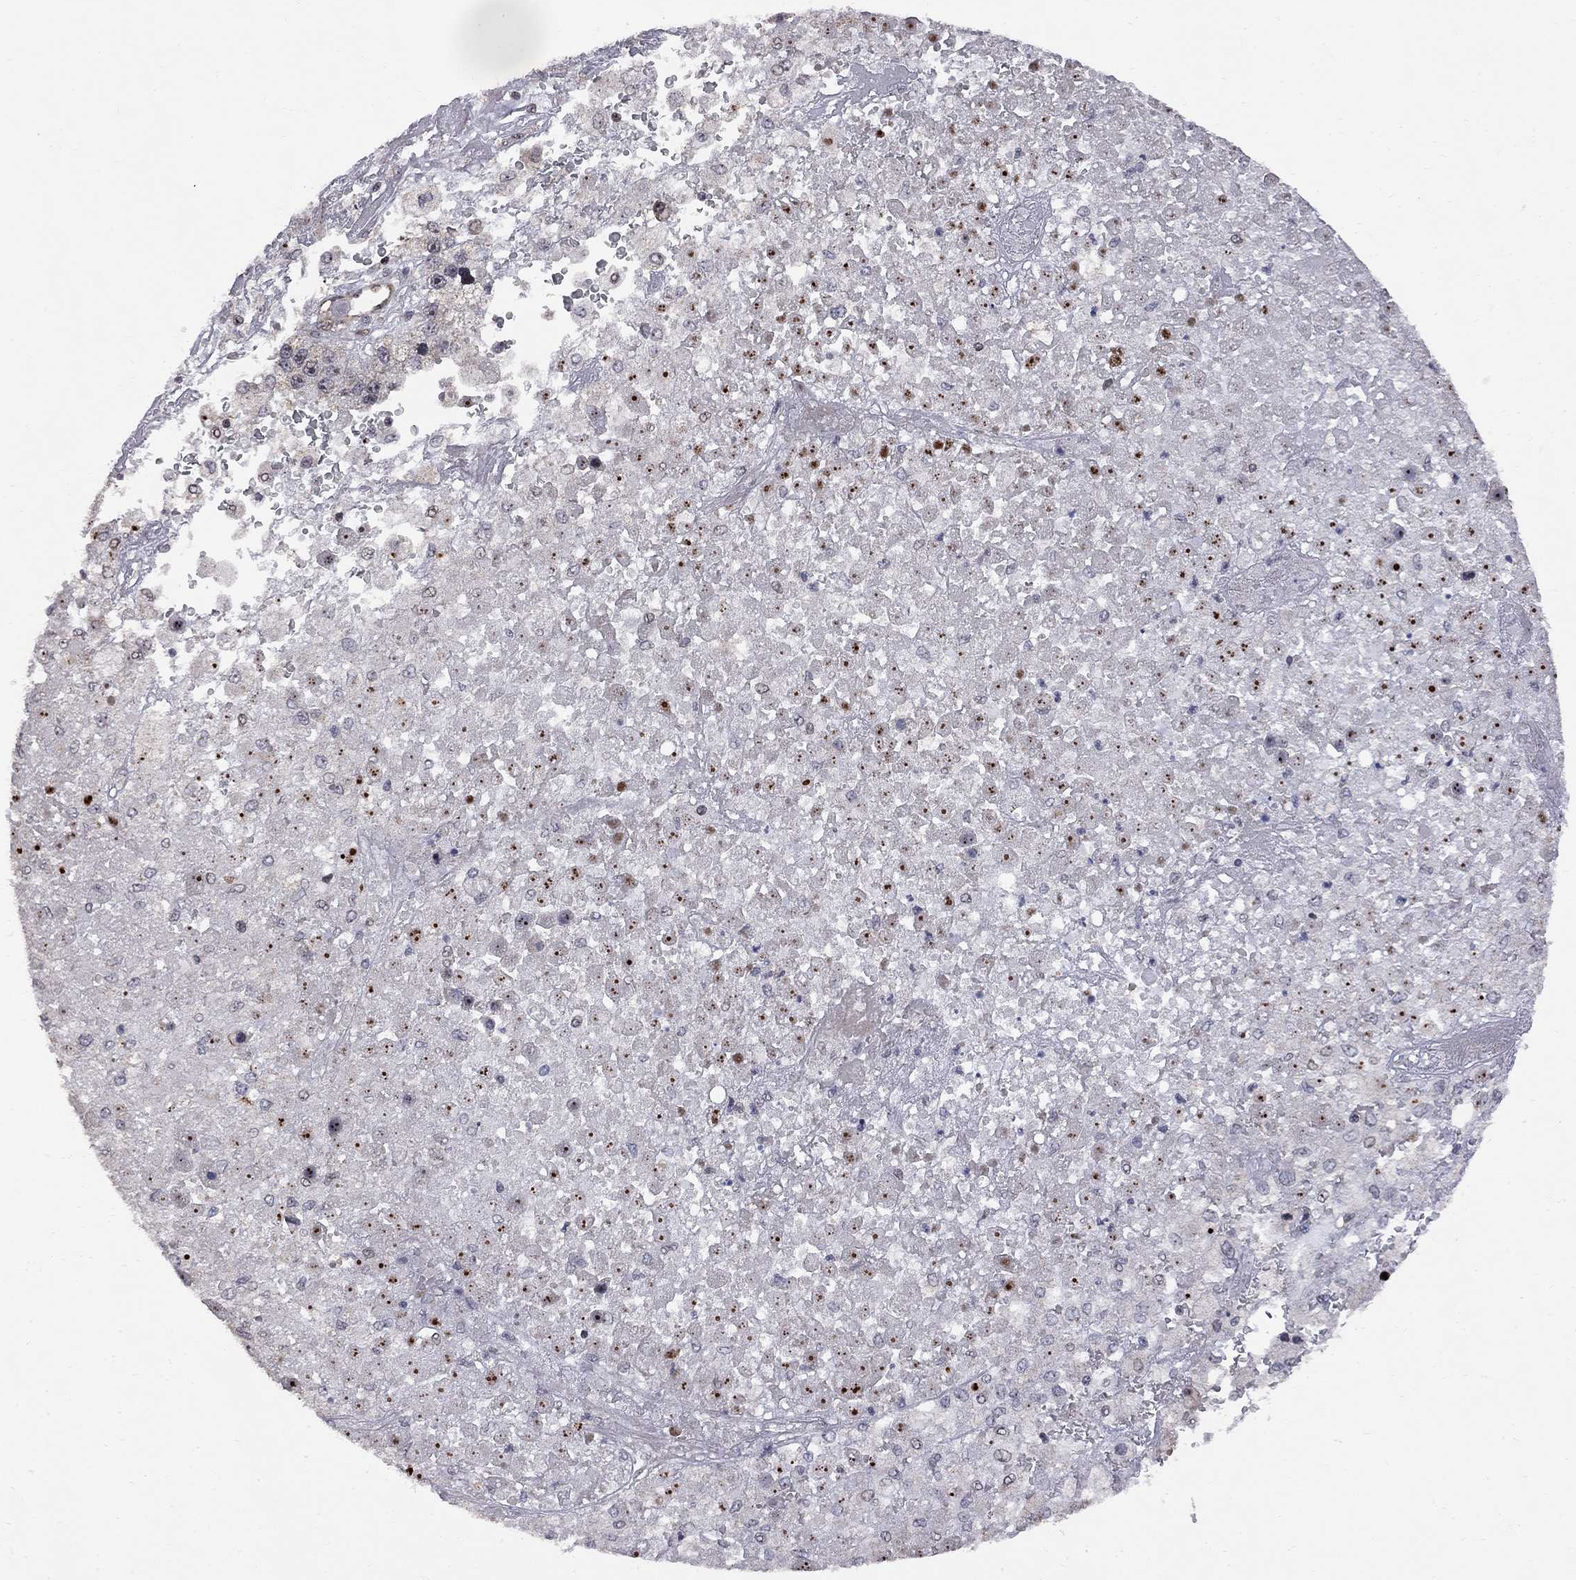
{"staining": {"intensity": "strong", "quantity": "25%-75%", "location": "nuclear"}, "tissue": "liver cancer", "cell_type": "Tumor cells", "image_type": "cancer", "snomed": [{"axis": "morphology", "description": "Carcinoma, Hepatocellular, NOS"}, {"axis": "topography", "description": "Liver"}], "caption": "IHC photomicrograph of human liver cancer (hepatocellular carcinoma) stained for a protein (brown), which shows high levels of strong nuclear staining in approximately 25%-75% of tumor cells.", "gene": "DHX33", "patient": {"sex": "female", "age": 73}}